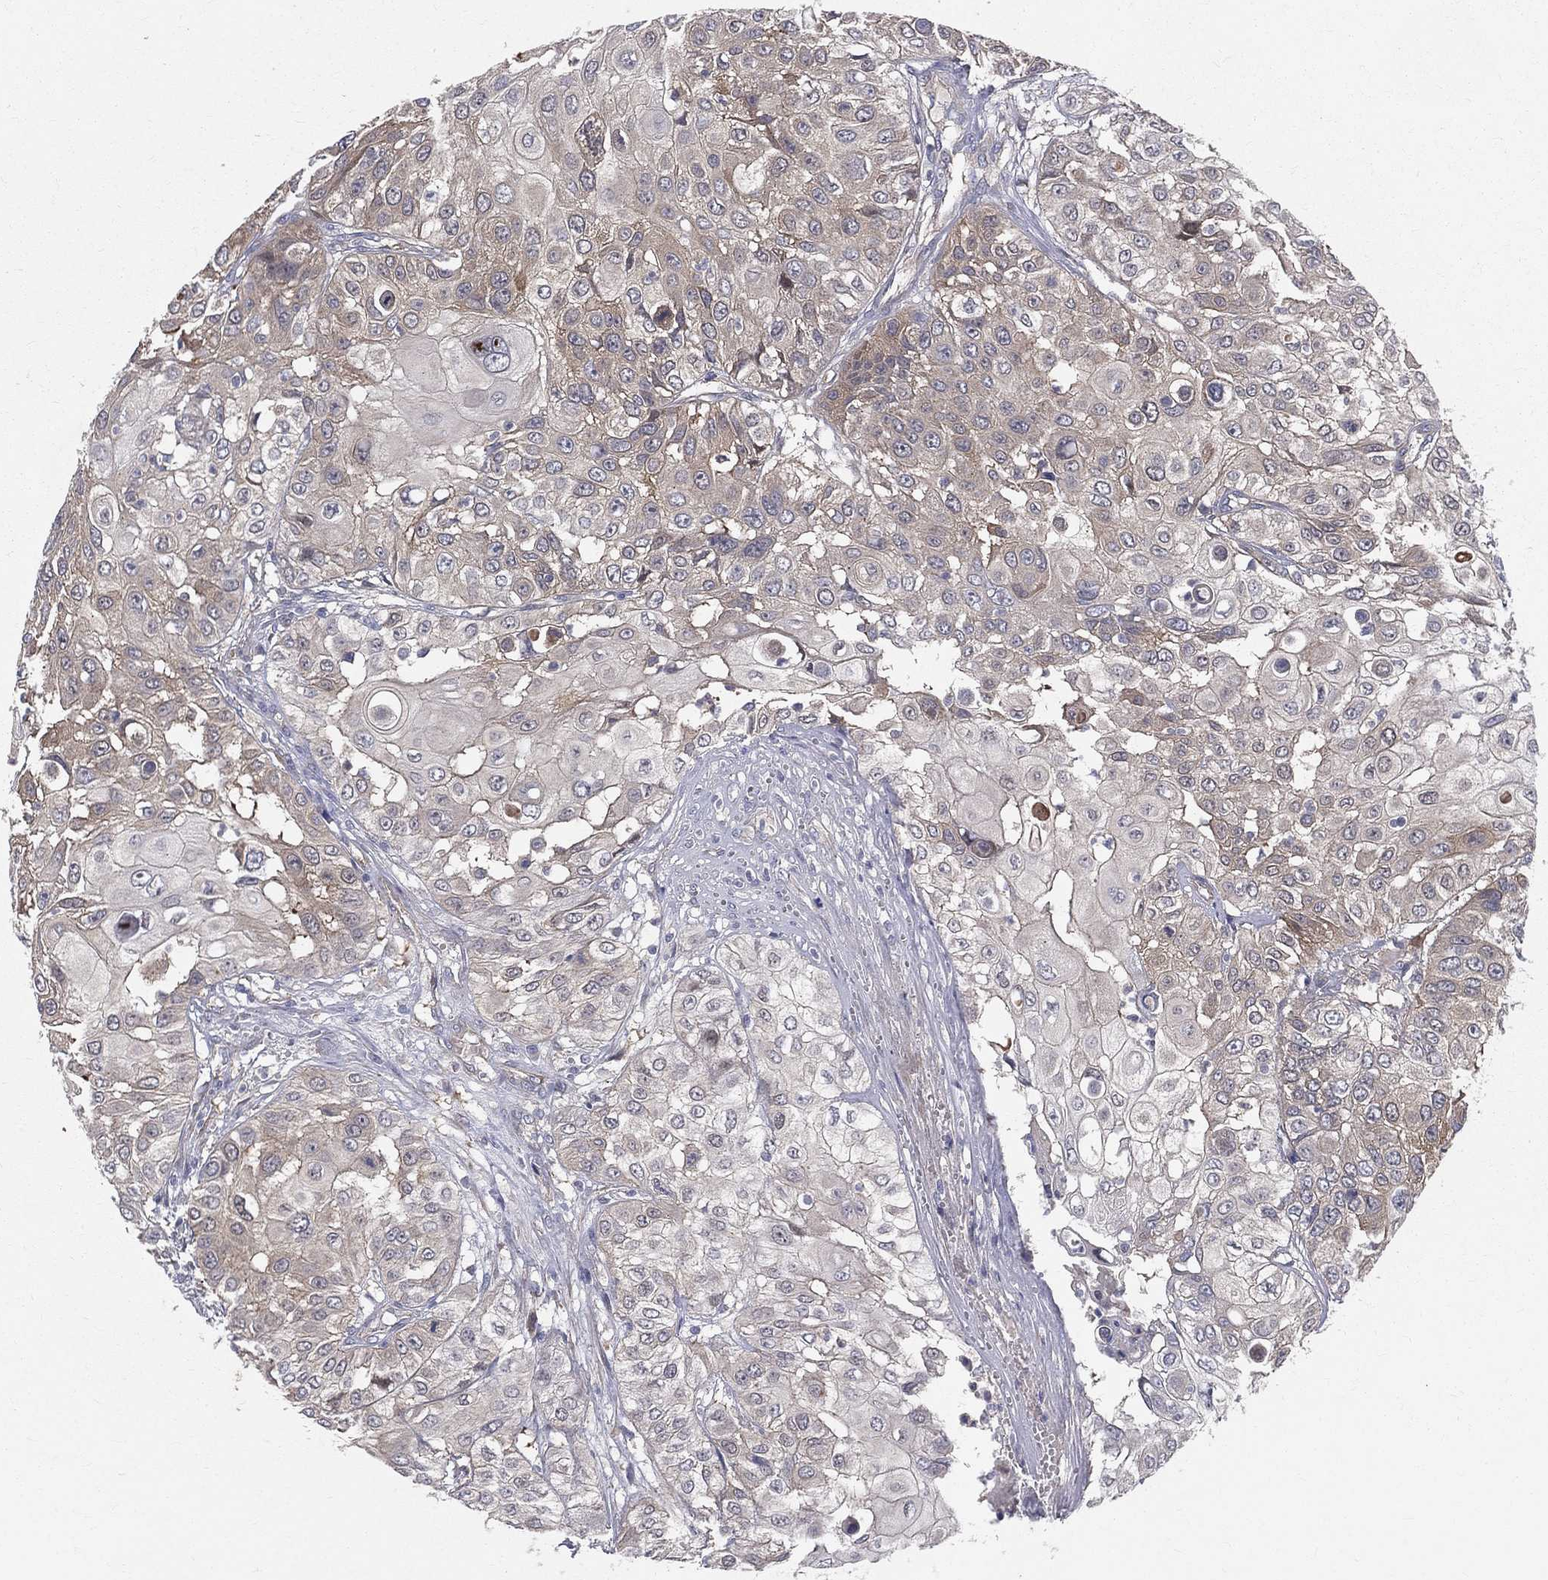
{"staining": {"intensity": "moderate", "quantity": "<25%", "location": "cytoplasmic/membranous"}, "tissue": "urothelial cancer", "cell_type": "Tumor cells", "image_type": "cancer", "snomed": [{"axis": "morphology", "description": "Urothelial carcinoma, High grade"}, {"axis": "topography", "description": "Urinary bladder"}], "caption": "High-grade urothelial carcinoma stained with a brown dye exhibits moderate cytoplasmic/membranous positive expression in about <25% of tumor cells.", "gene": "POMZP3", "patient": {"sex": "female", "age": 79}}